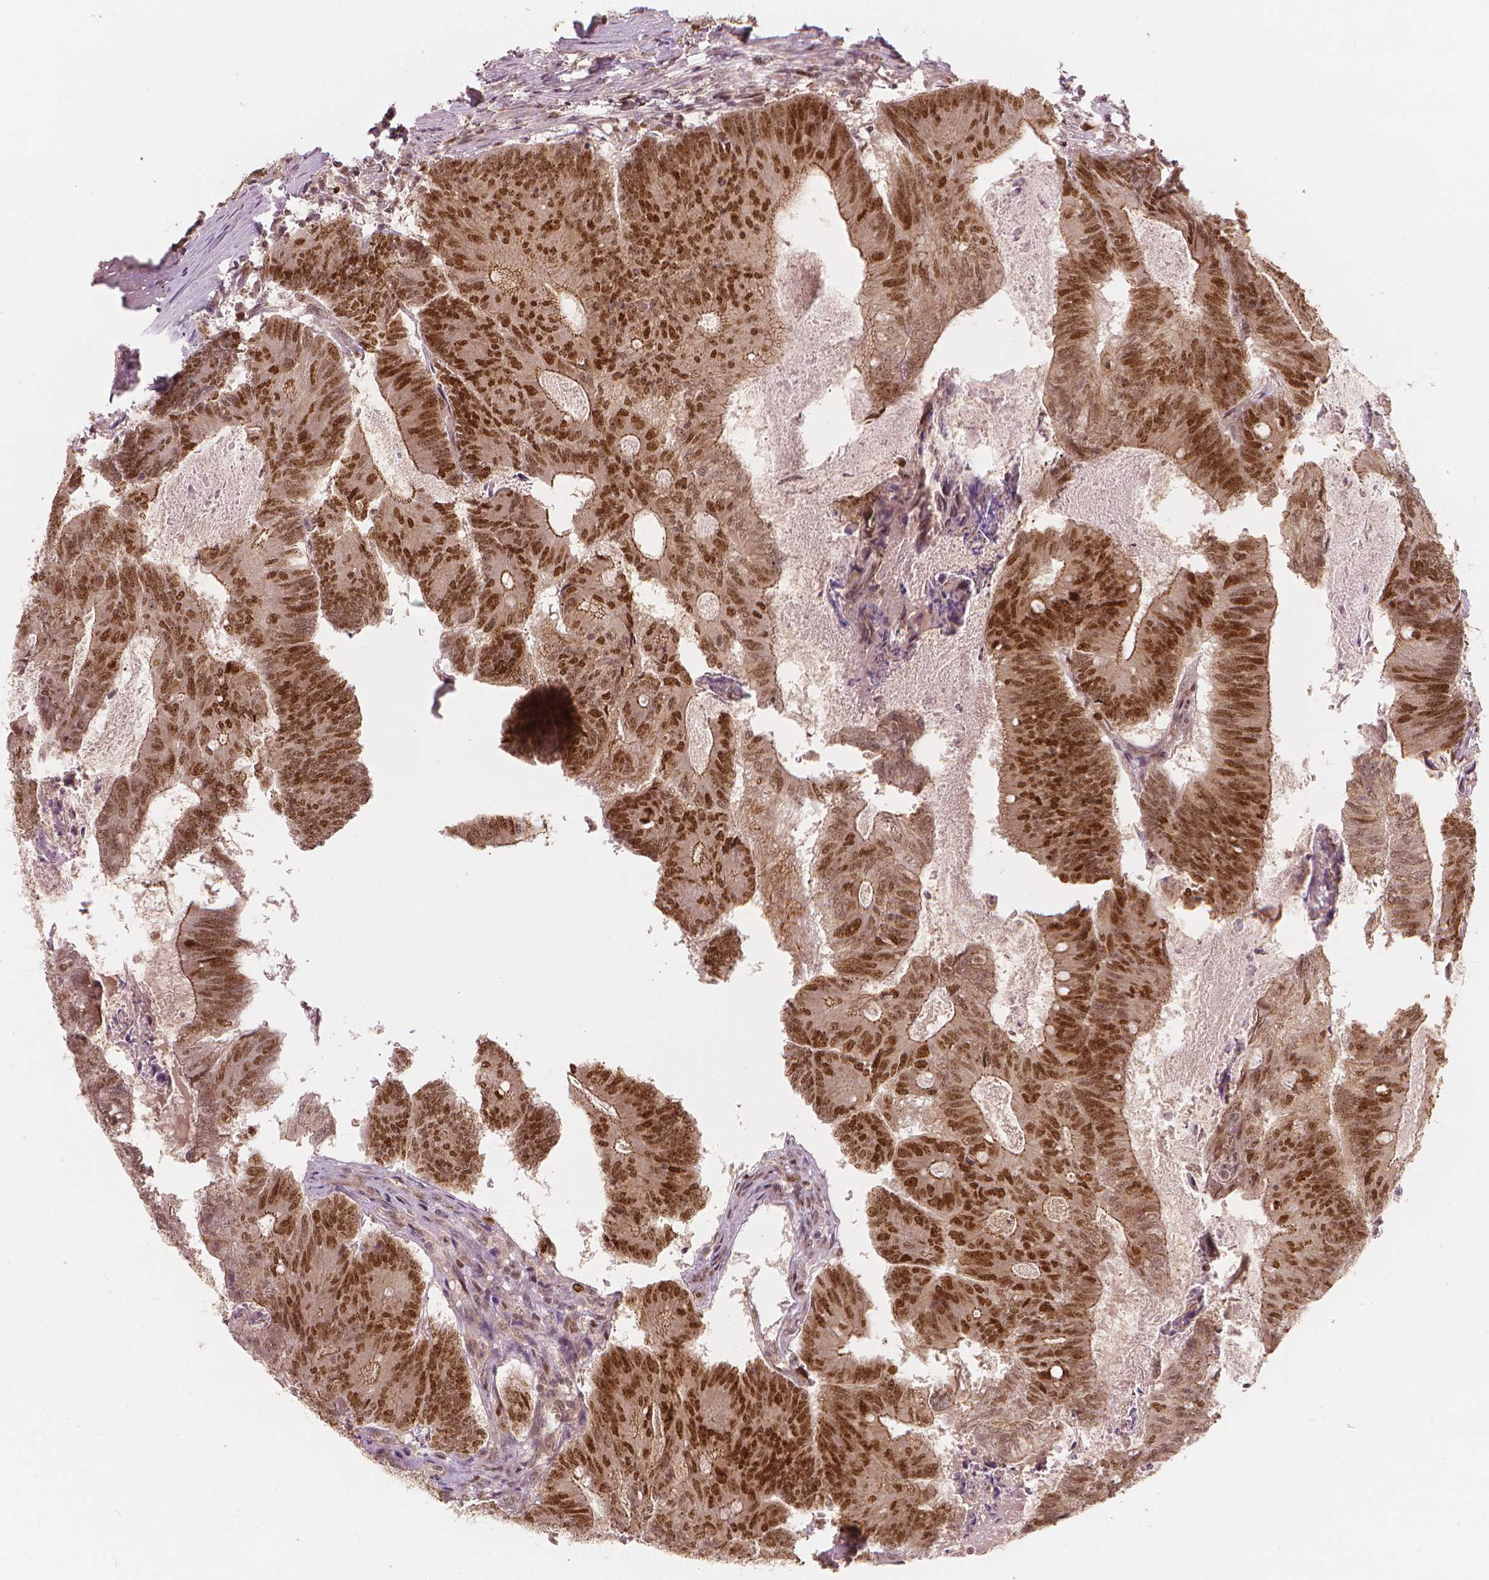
{"staining": {"intensity": "moderate", "quantity": ">75%", "location": "nuclear"}, "tissue": "colorectal cancer", "cell_type": "Tumor cells", "image_type": "cancer", "snomed": [{"axis": "morphology", "description": "Adenocarcinoma, NOS"}, {"axis": "topography", "description": "Colon"}], "caption": "There is medium levels of moderate nuclear expression in tumor cells of colorectal adenocarcinoma, as demonstrated by immunohistochemical staining (brown color).", "gene": "NSD2", "patient": {"sex": "female", "age": 70}}